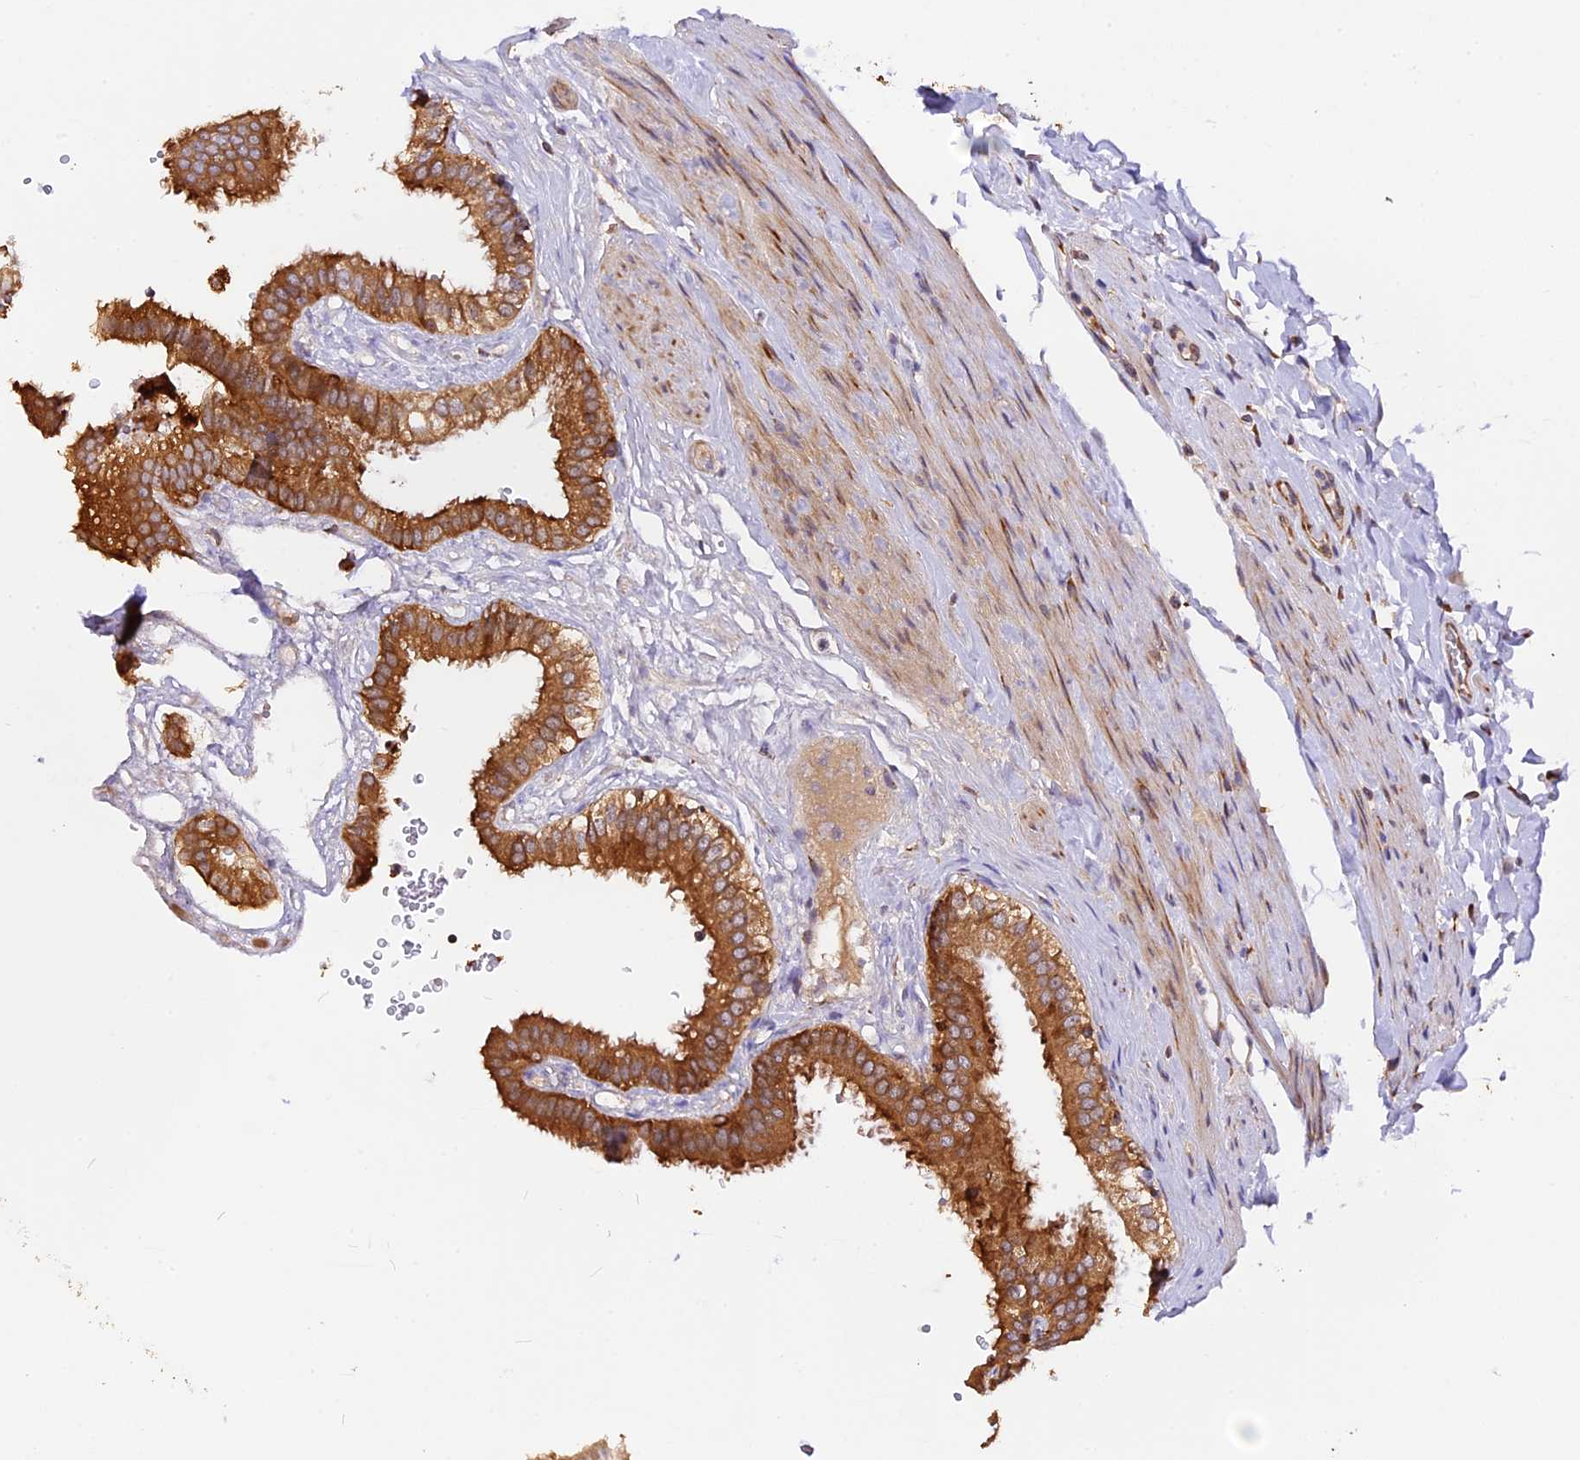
{"staining": {"intensity": "strong", "quantity": ">75%", "location": "cytoplasmic/membranous"}, "tissue": "gallbladder", "cell_type": "Glandular cells", "image_type": "normal", "snomed": [{"axis": "morphology", "description": "Normal tissue, NOS"}, {"axis": "topography", "description": "Gallbladder"}], "caption": "Gallbladder stained with IHC shows strong cytoplasmic/membranous expression in about >75% of glandular cells.", "gene": "GNPTAB", "patient": {"sex": "female", "age": 61}}